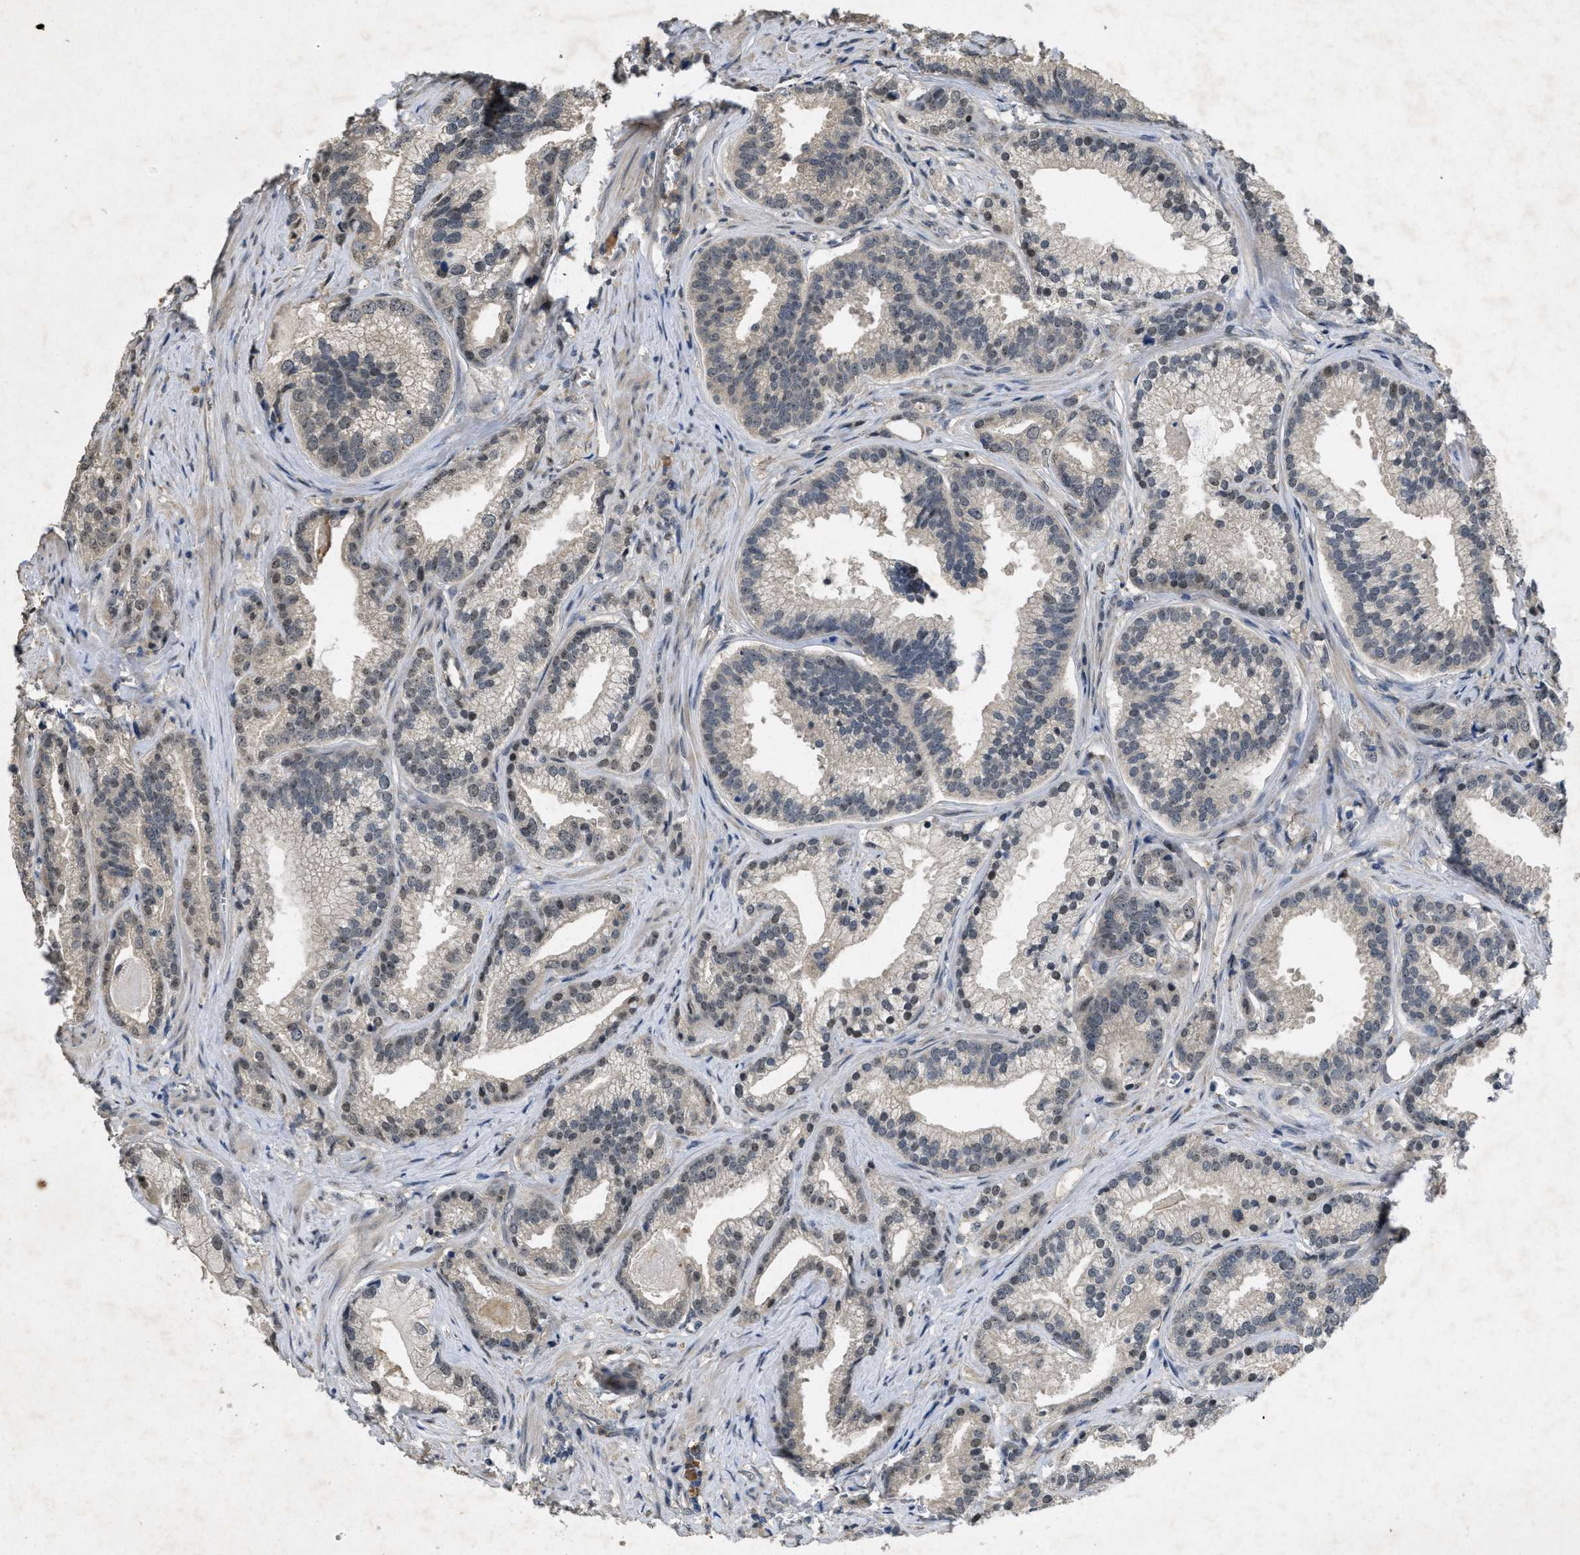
{"staining": {"intensity": "moderate", "quantity": "<25%", "location": "nuclear"}, "tissue": "prostate cancer", "cell_type": "Tumor cells", "image_type": "cancer", "snomed": [{"axis": "morphology", "description": "Adenocarcinoma, Low grade"}, {"axis": "topography", "description": "Prostate"}], "caption": "This is an image of IHC staining of prostate low-grade adenocarcinoma, which shows moderate expression in the nuclear of tumor cells.", "gene": "PAPOLG", "patient": {"sex": "male", "age": 59}}